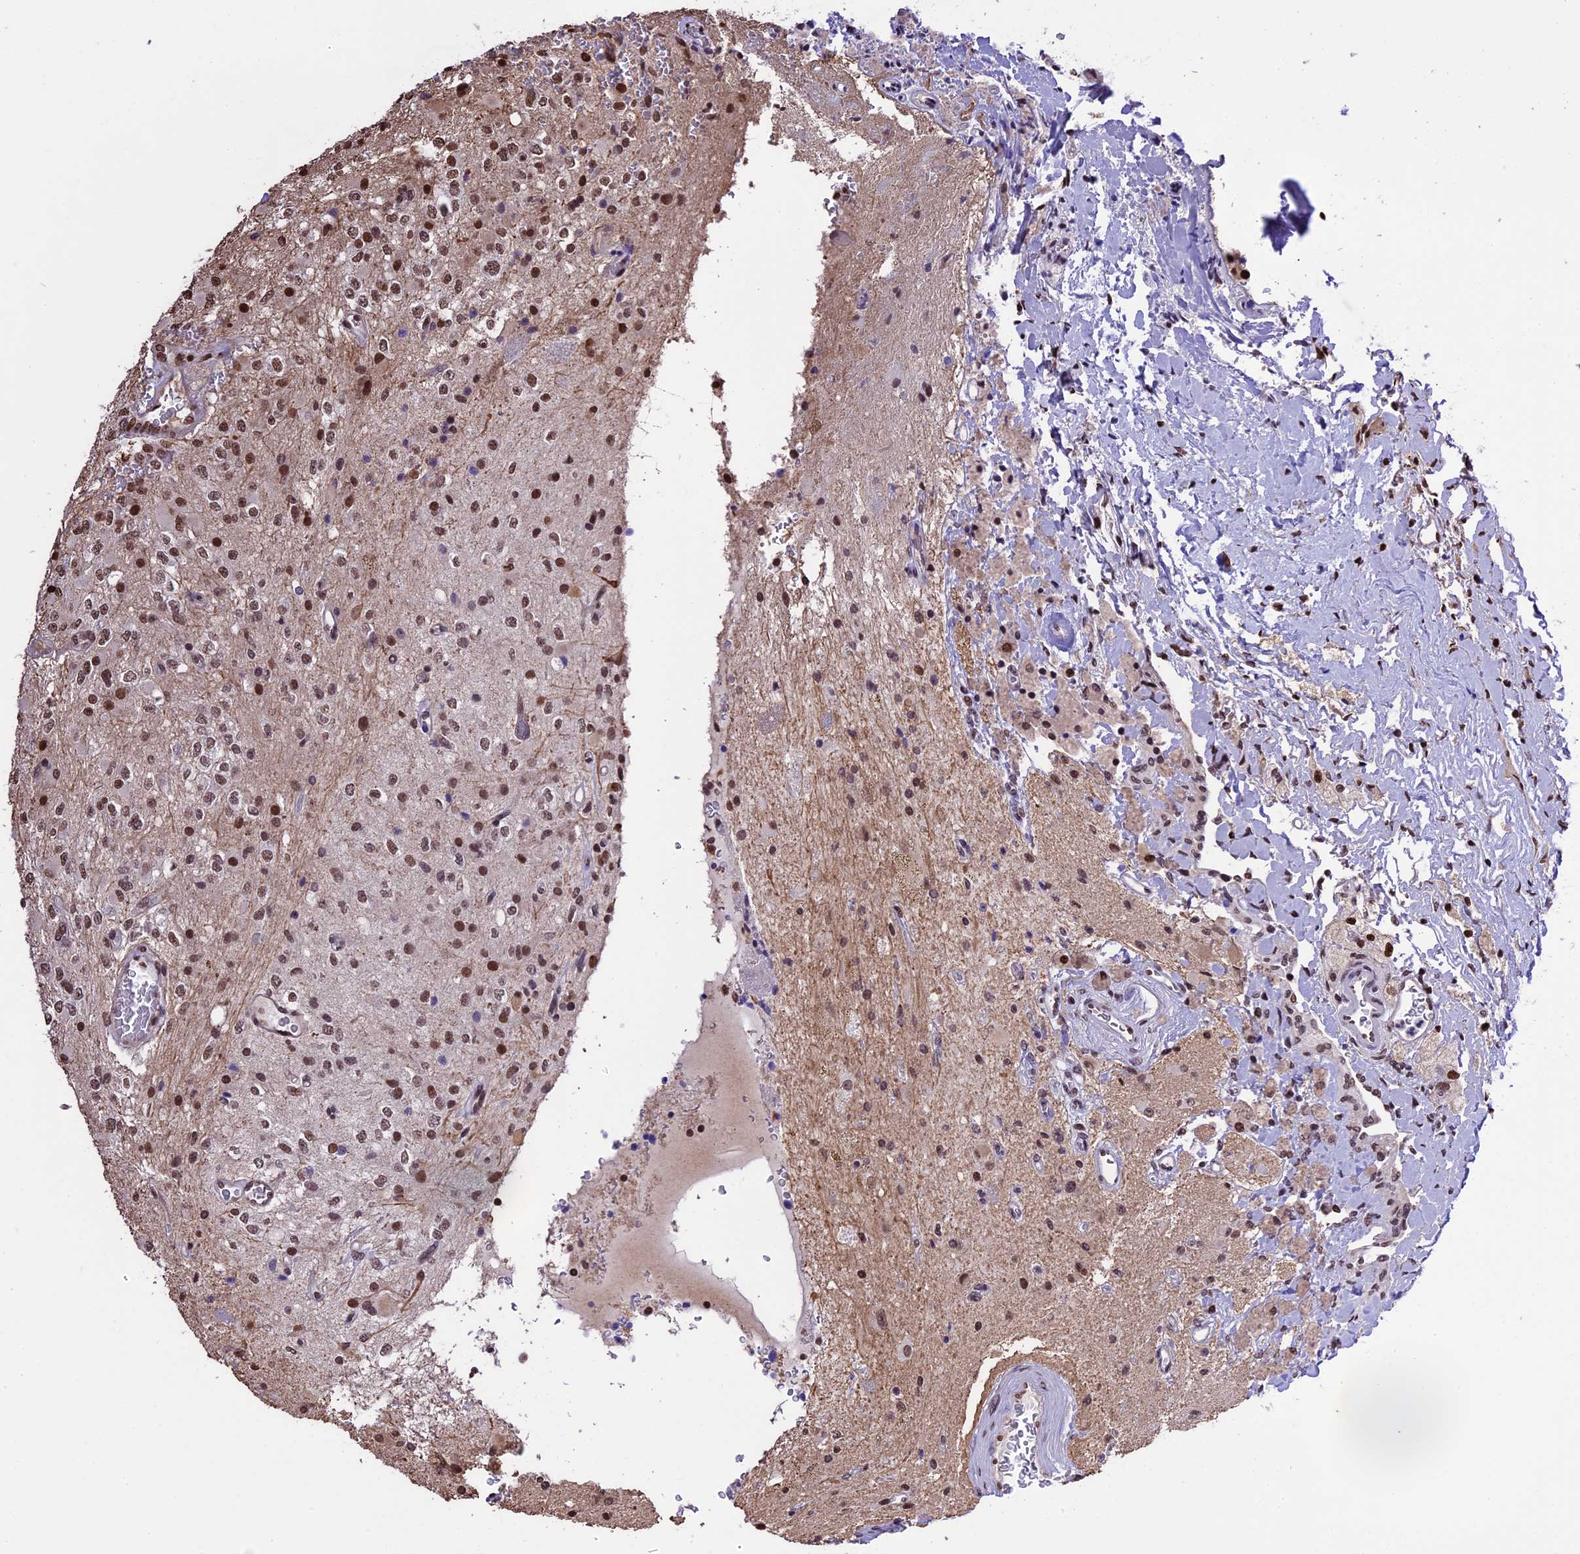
{"staining": {"intensity": "moderate", "quantity": ">75%", "location": "nuclear"}, "tissue": "glioma", "cell_type": "Tumor cells", "image_type": "cancer", "snomed": [{"axis": "morphology", "description": "Glioma, malignant, High grade"}, {"axis": "topography", "description": "Brain"}], "caption": "Brown immunohistochemical staining in human glioma exhibits moderate nuclear positivity in about >75% of tumor cells.", "gene": "POLR3E", "patient": {"sex": "male", "age": 34}}